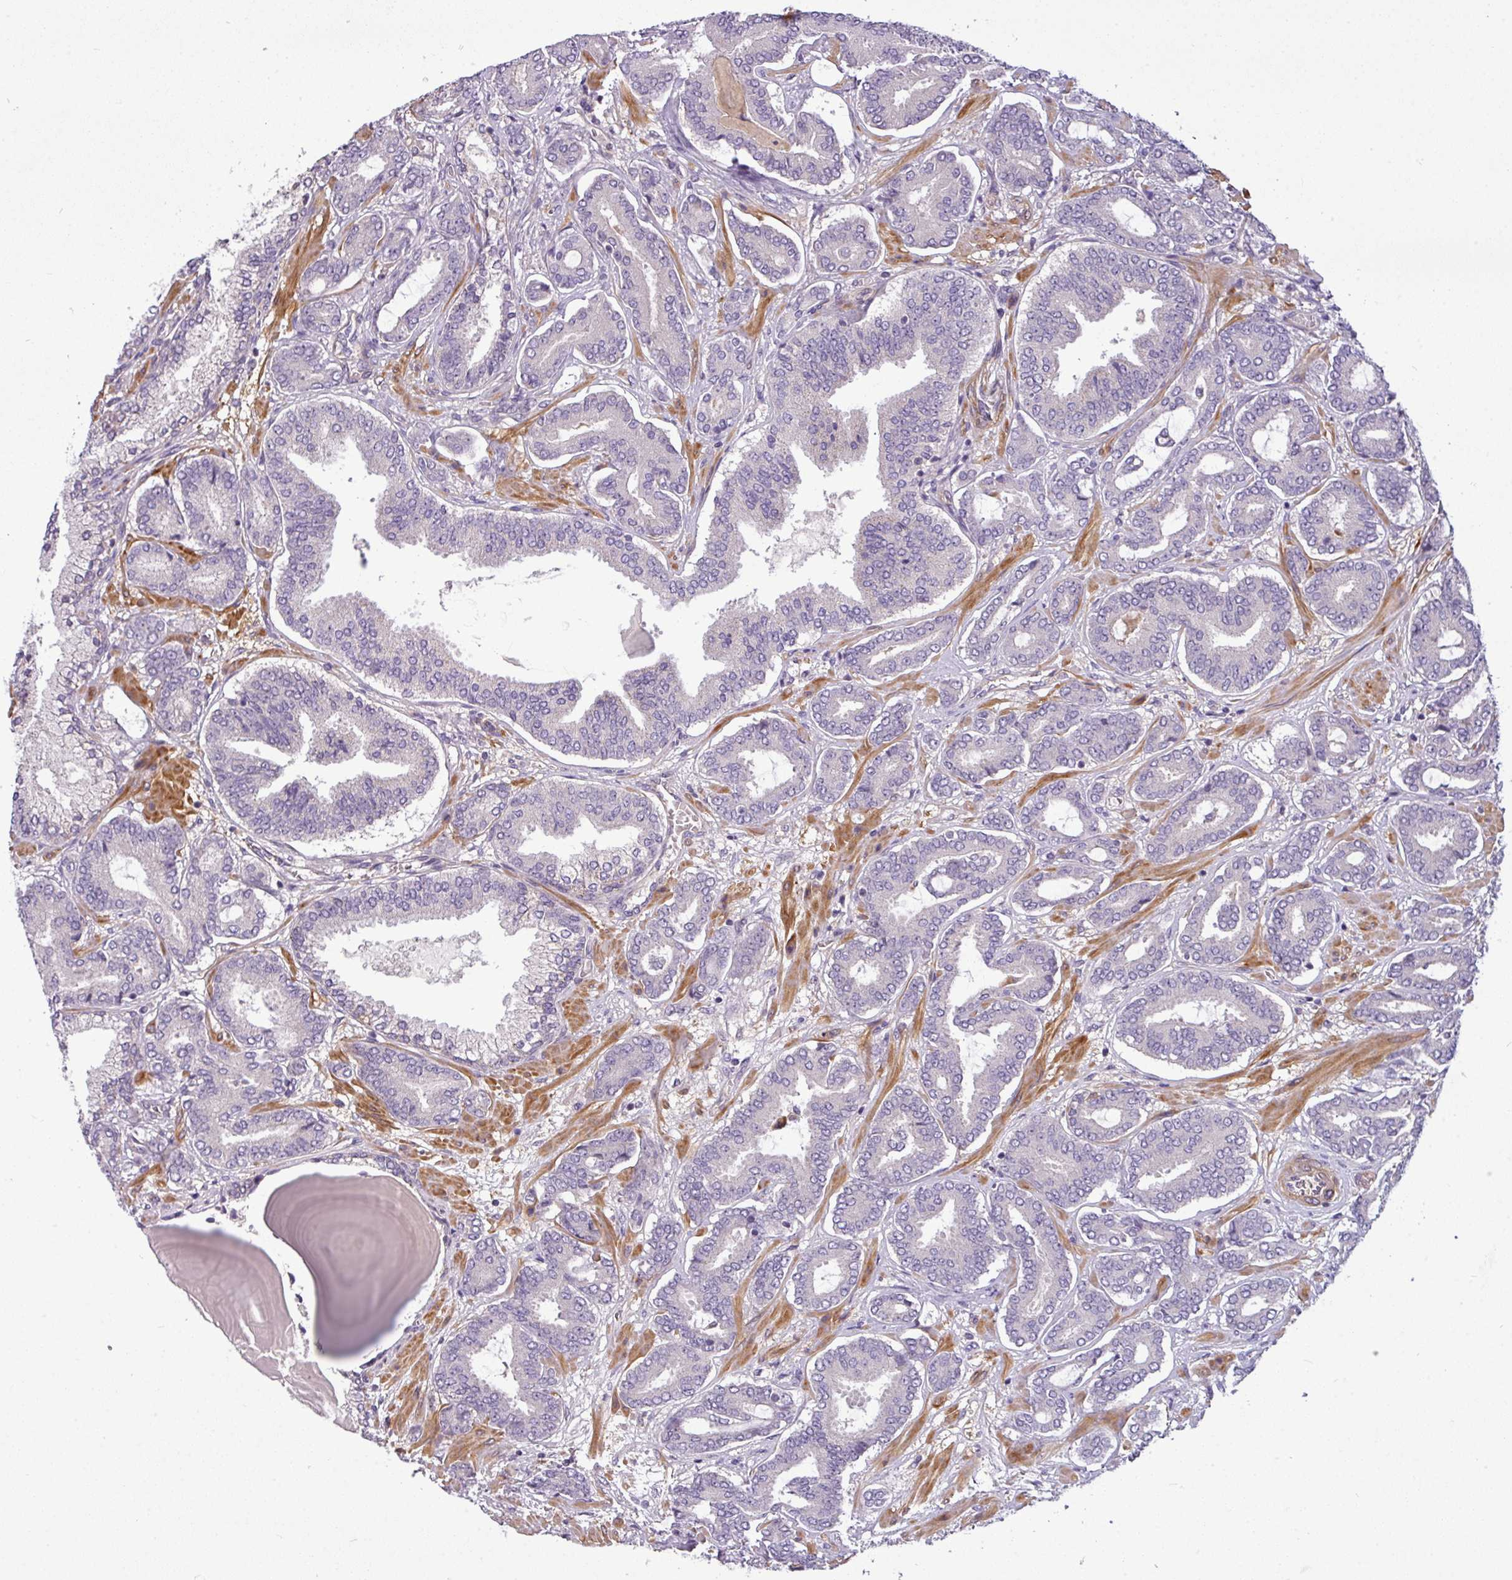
{"staining": {"intensity": "negative", "quantity": "none", "location": "none"}, "tissue": "prostate cancer", "cell_type": "Tumor cells", "image_type": "cancer", "snomed": [{"axis": "morphology", "description": "Adenocarcinoma, Low grade"}, {"axis": "topography", "description": "Prostate and seminal vesicle, NOS"}], "caption": "Prostate adenocarcinoma (low-grade) was stained to show a protein in brown. There is no significant expression in tumor cells.", "gene": "ZNF35", "patient": {"sex": "male", "age": 61}}